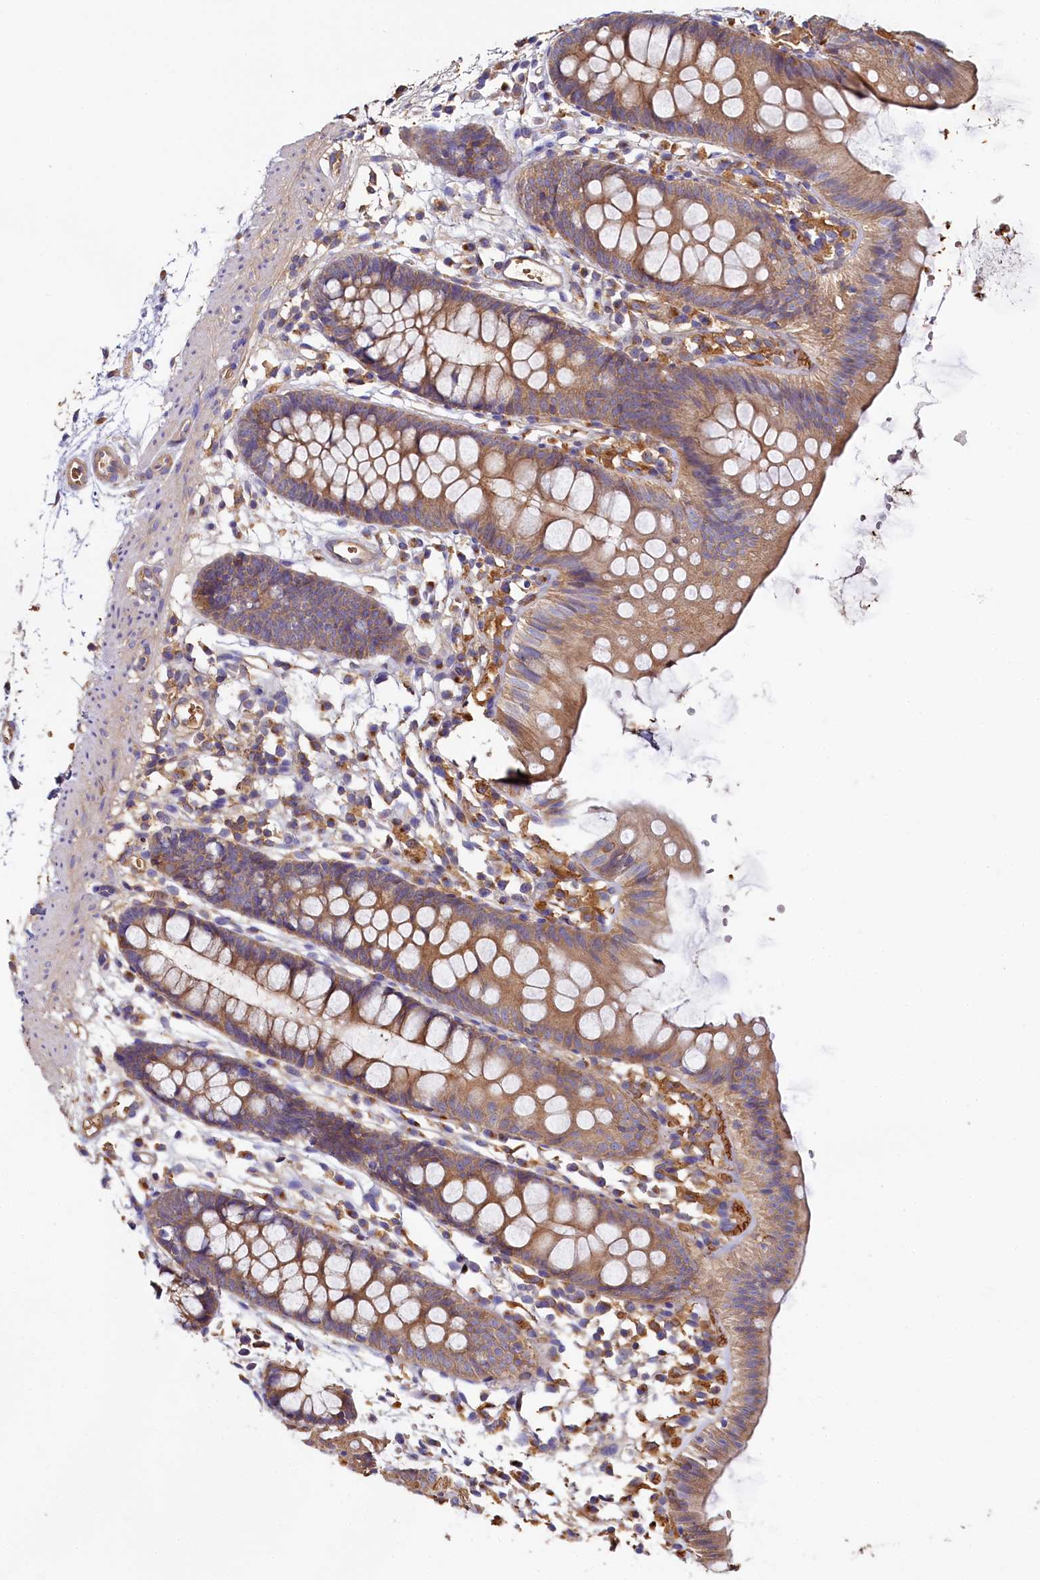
{"staining": {"intensity": "moderate", "quantity": "25%-75%", "location": "cytoplasmic/membranous"}, "tissue": "colon", "cell_type": "Endothelial cells", "image_type": "normal", "snomed": [{"axis": "morphology", "description": "Normal tissue, NOS"}, {"axis": "topography", "description": "Colon"}], "caption": "This is an image of immunohistochemistry (IHC) staining of unremarkable colon, which shows moderate positivity in the cytoplasmic/membranous of endothelial cells.", "gene": "PPIP5K1", "patient": {"sex": "male", "age": 56}}